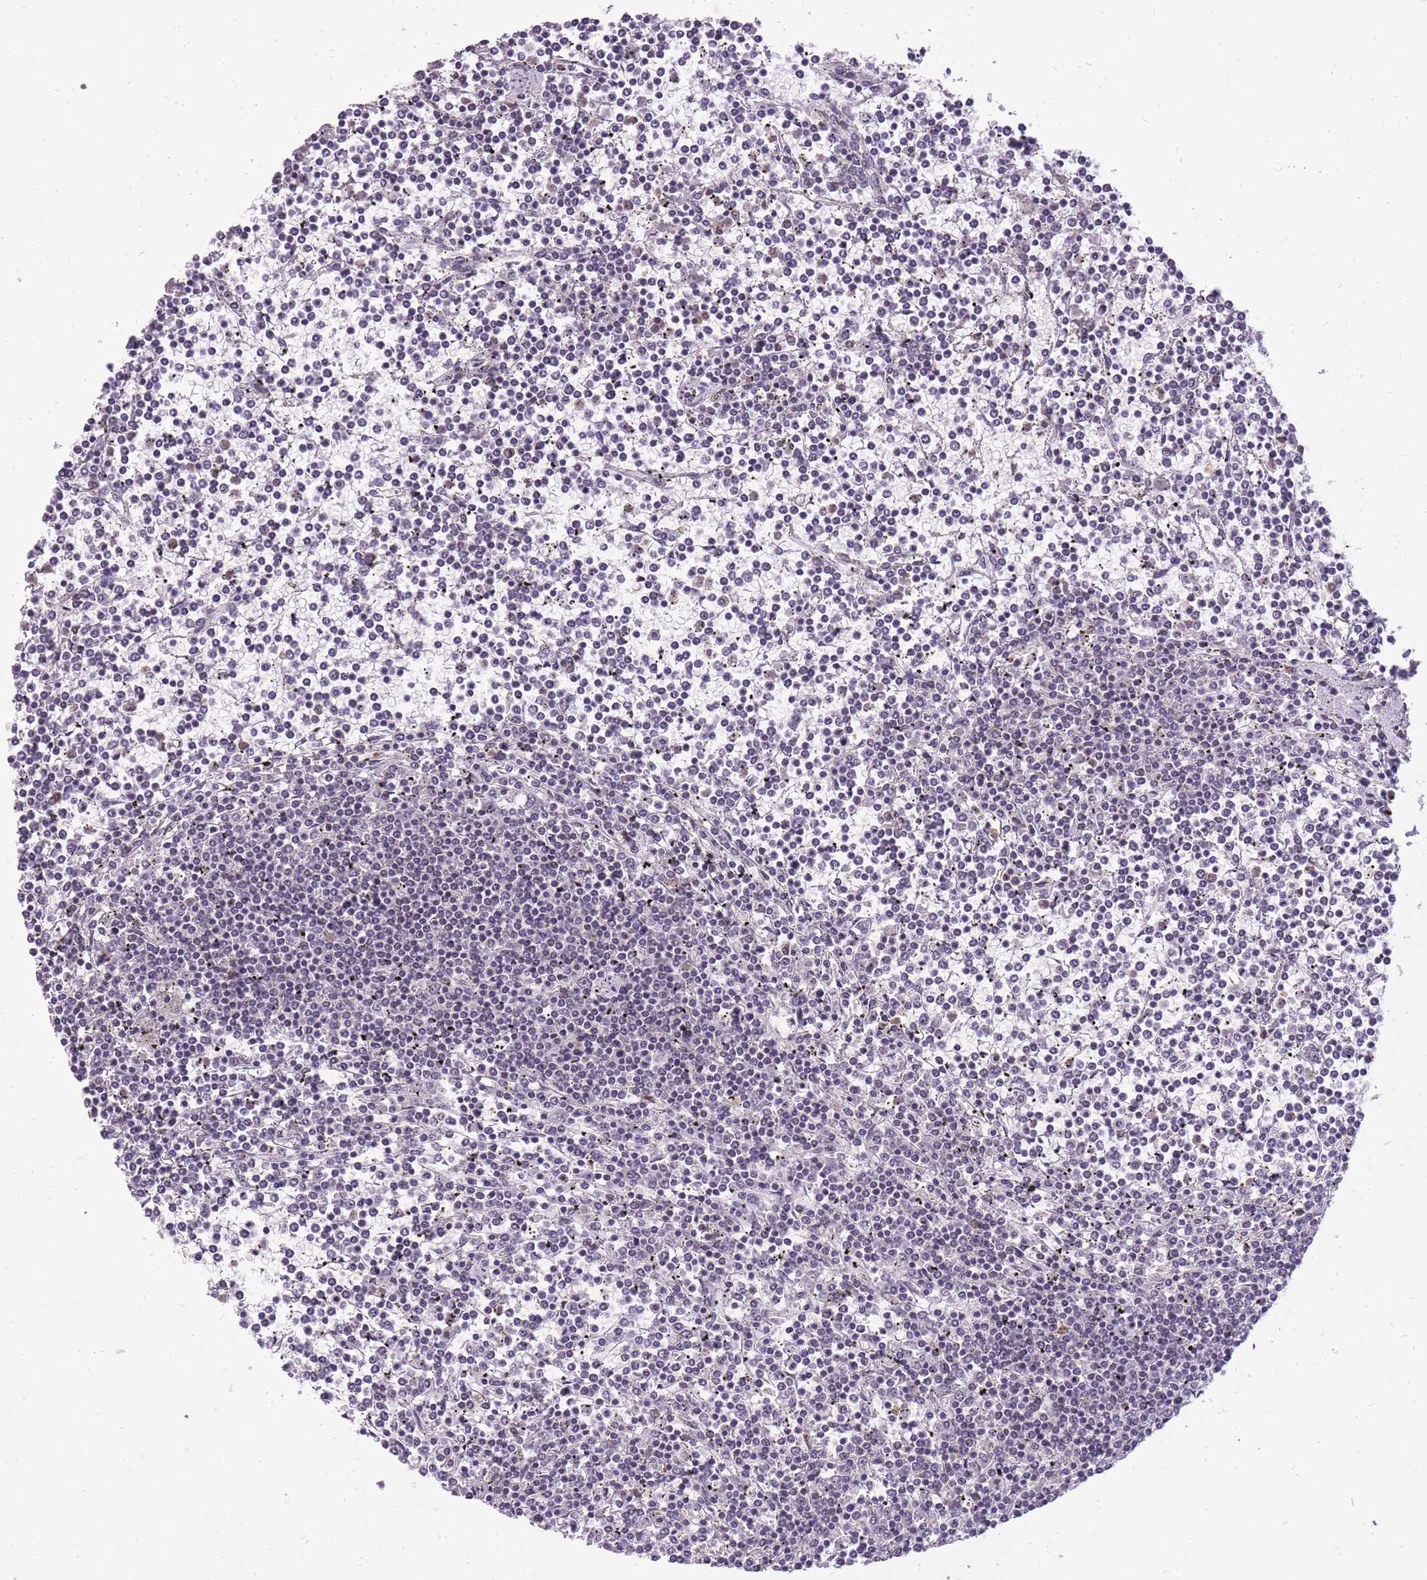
{"staining": {"intensity": "negative", "quantity": "none", "location": "none"}, "tissue": "lymphoma", "cell_type": "Tumor cells", "image_type": "cancer", "snomed": [{"axis": "morphology", "description": "Malignant lymphoma, non-Hodgkin's type, Low grade"}, {"axis": "topography", "description": "Spleen"}], "caption": "DAB immunohistochemical staining of human lymphoma displays no significant staining in tumor cells. (Brightfield microscopy of DAB (3,3'-diaminobenzidine) immunohistochemistry (IHC) at high magnification).", "gene": "TIGD1", "patient": {"sex": "female", "age": 19}}